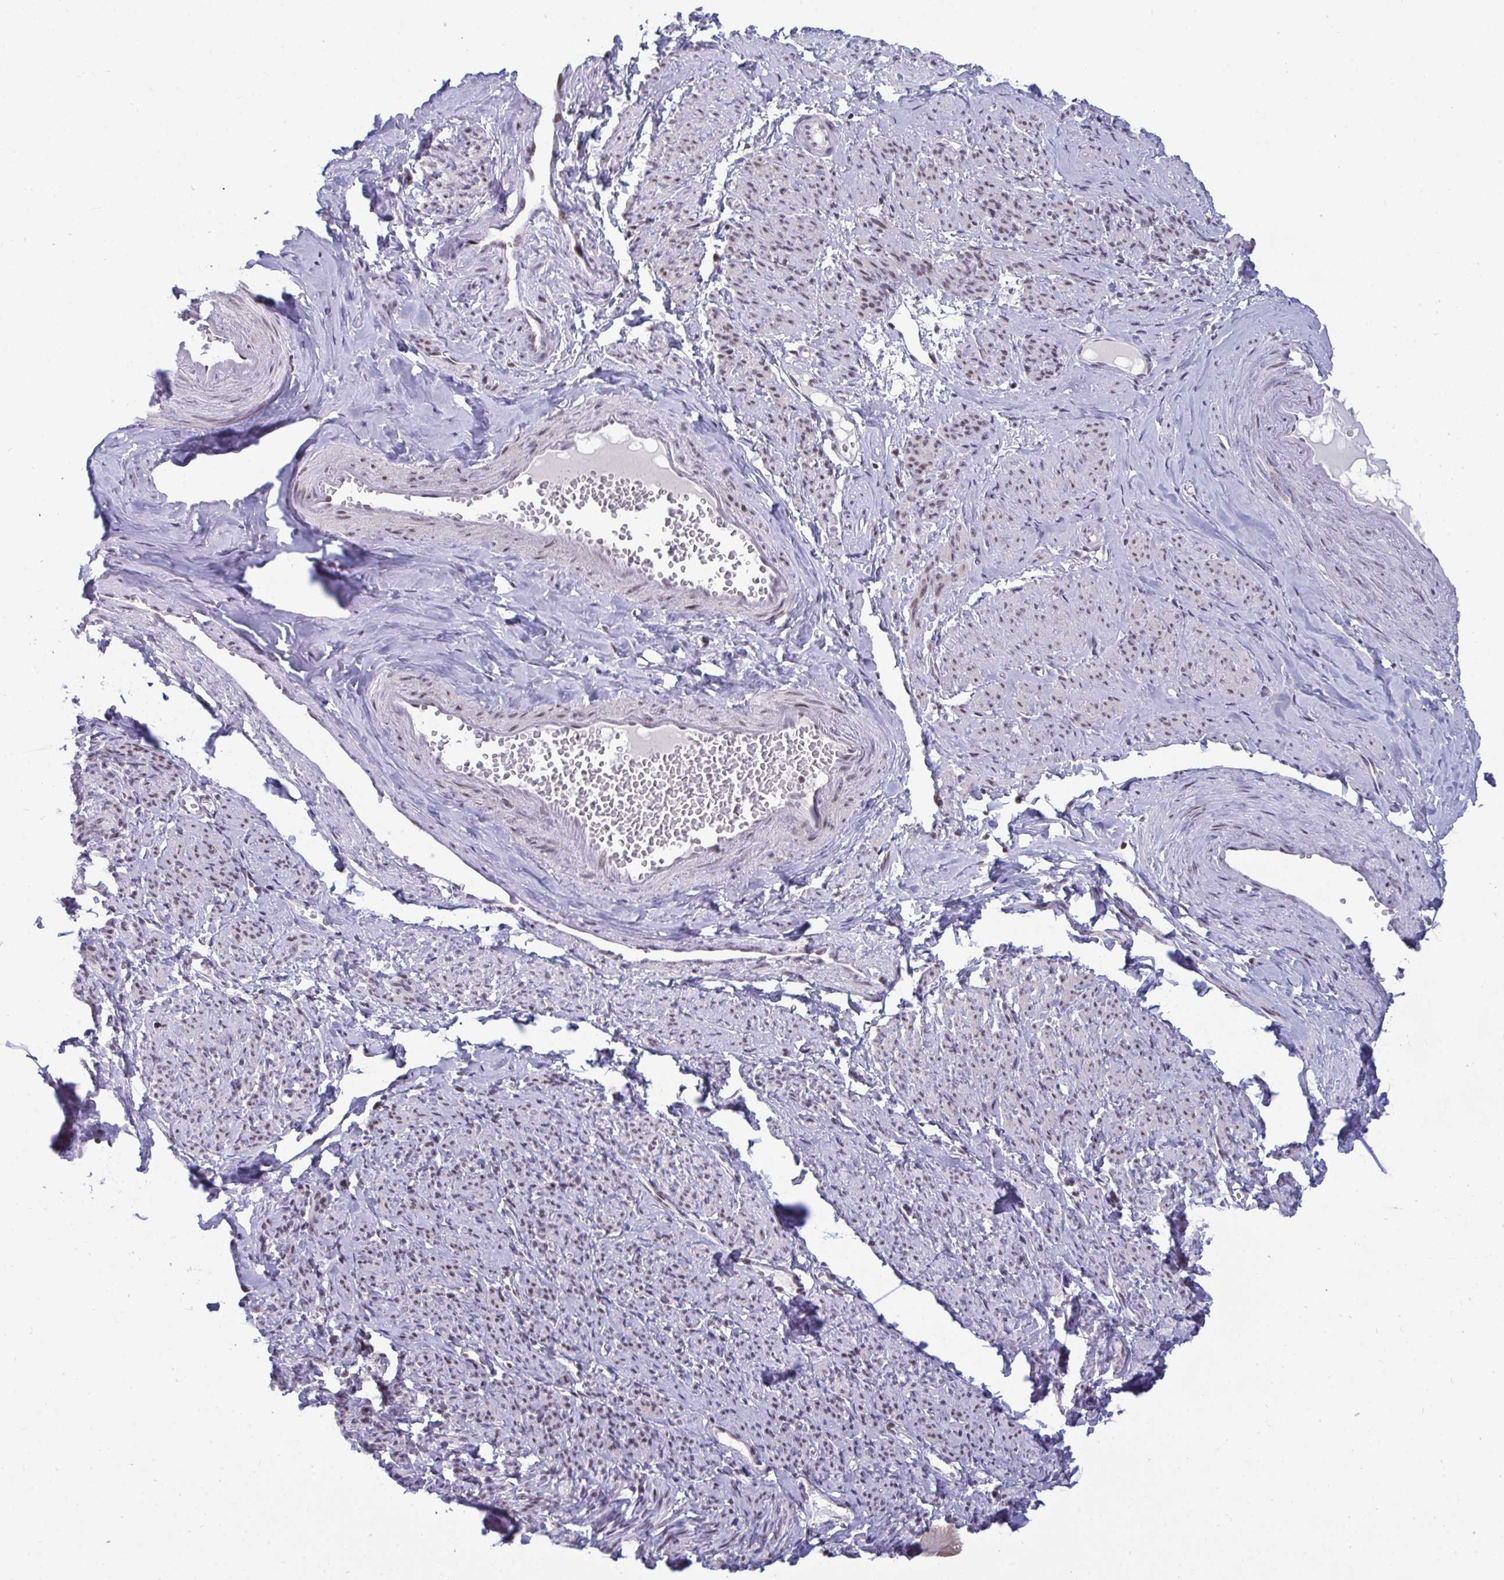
{"staining": {"intensity": "moderate", "quantity": ">75%", "location": "nuclear"}, "tissue": "smooth muscle", "cell_type": "Smooth muscle cells", "image_type": "normal", "snomed": [{"axis": "morphology", "description": "Normal tissue, NOS"}, {"axis": "topography", "description": "Smooth muscle"}], "caption": "Smooth muscle stained for a protein displays moderate nuclear positivity in smooth muscle cells. (DAB IHC, brown staining for protein, blue staining for nuclei).", "gene": "WBP11", "patient": {"sex": "female", "age": 65}}